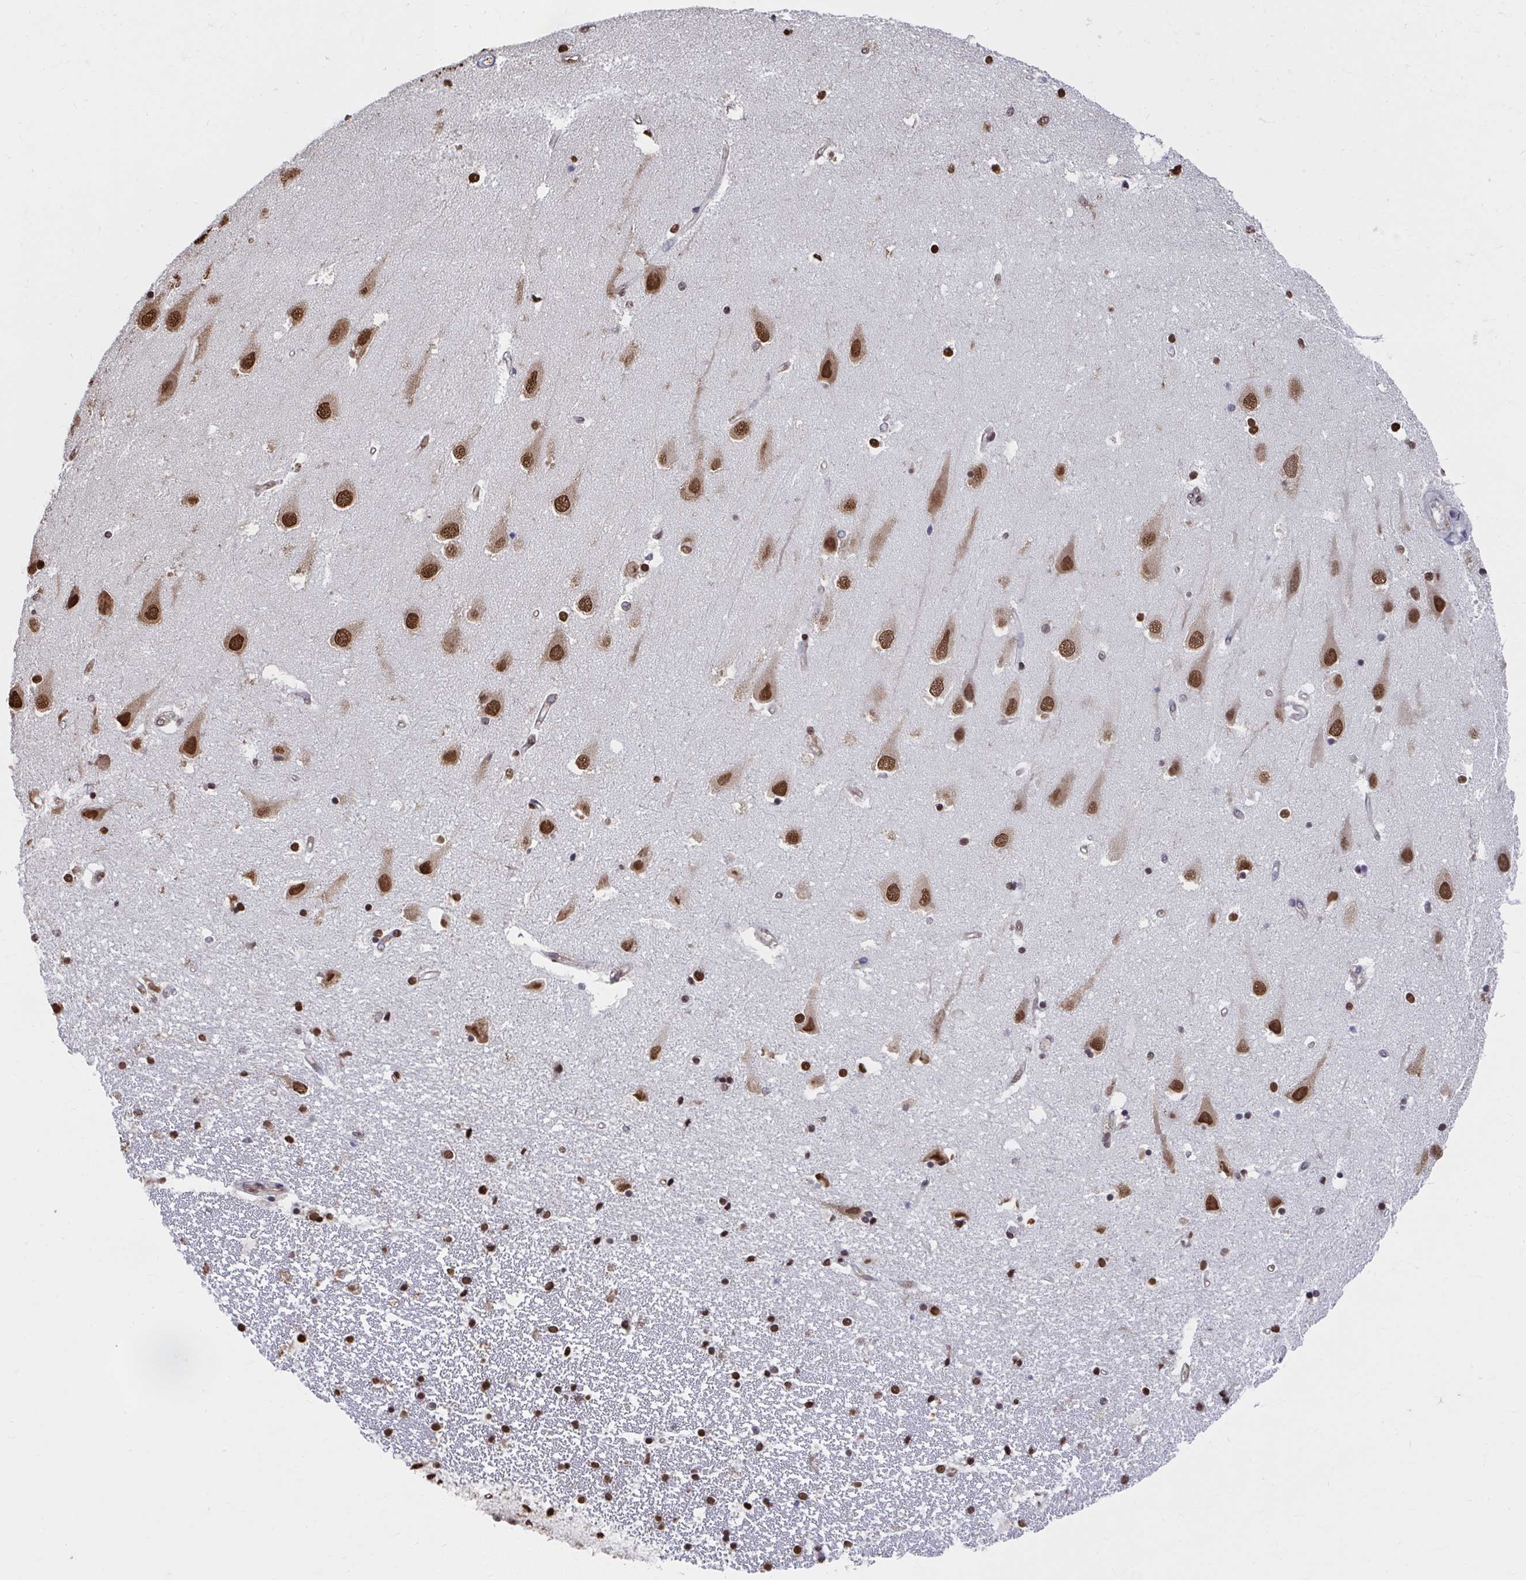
{"staining": {"intensity": "strong", "quantity": ">75%", "location": "cytoplasmic/membranous,nuclear"}, "tissue": "hippocampus", "cell_type": "Glial cells", "image_type": "normal", "snomed": [{"axis": "morphology", "description": "Normal tissue, NOS"}, {"axis": "topography", "description": "Hippocampus"}], "caption": "A high-resolution image shows immunohistochemistry staining of benign hippocampus, which demonstrates strong cytoplasmic/membranous,nuclear expression in about >75% of glial cells. Immunohistochemistry (ihc) stains the protein of interest in brown and the nuclei are stained blue.", "gene": "SYNCRIP", "patient": {"sex": "male", "age": 63}}